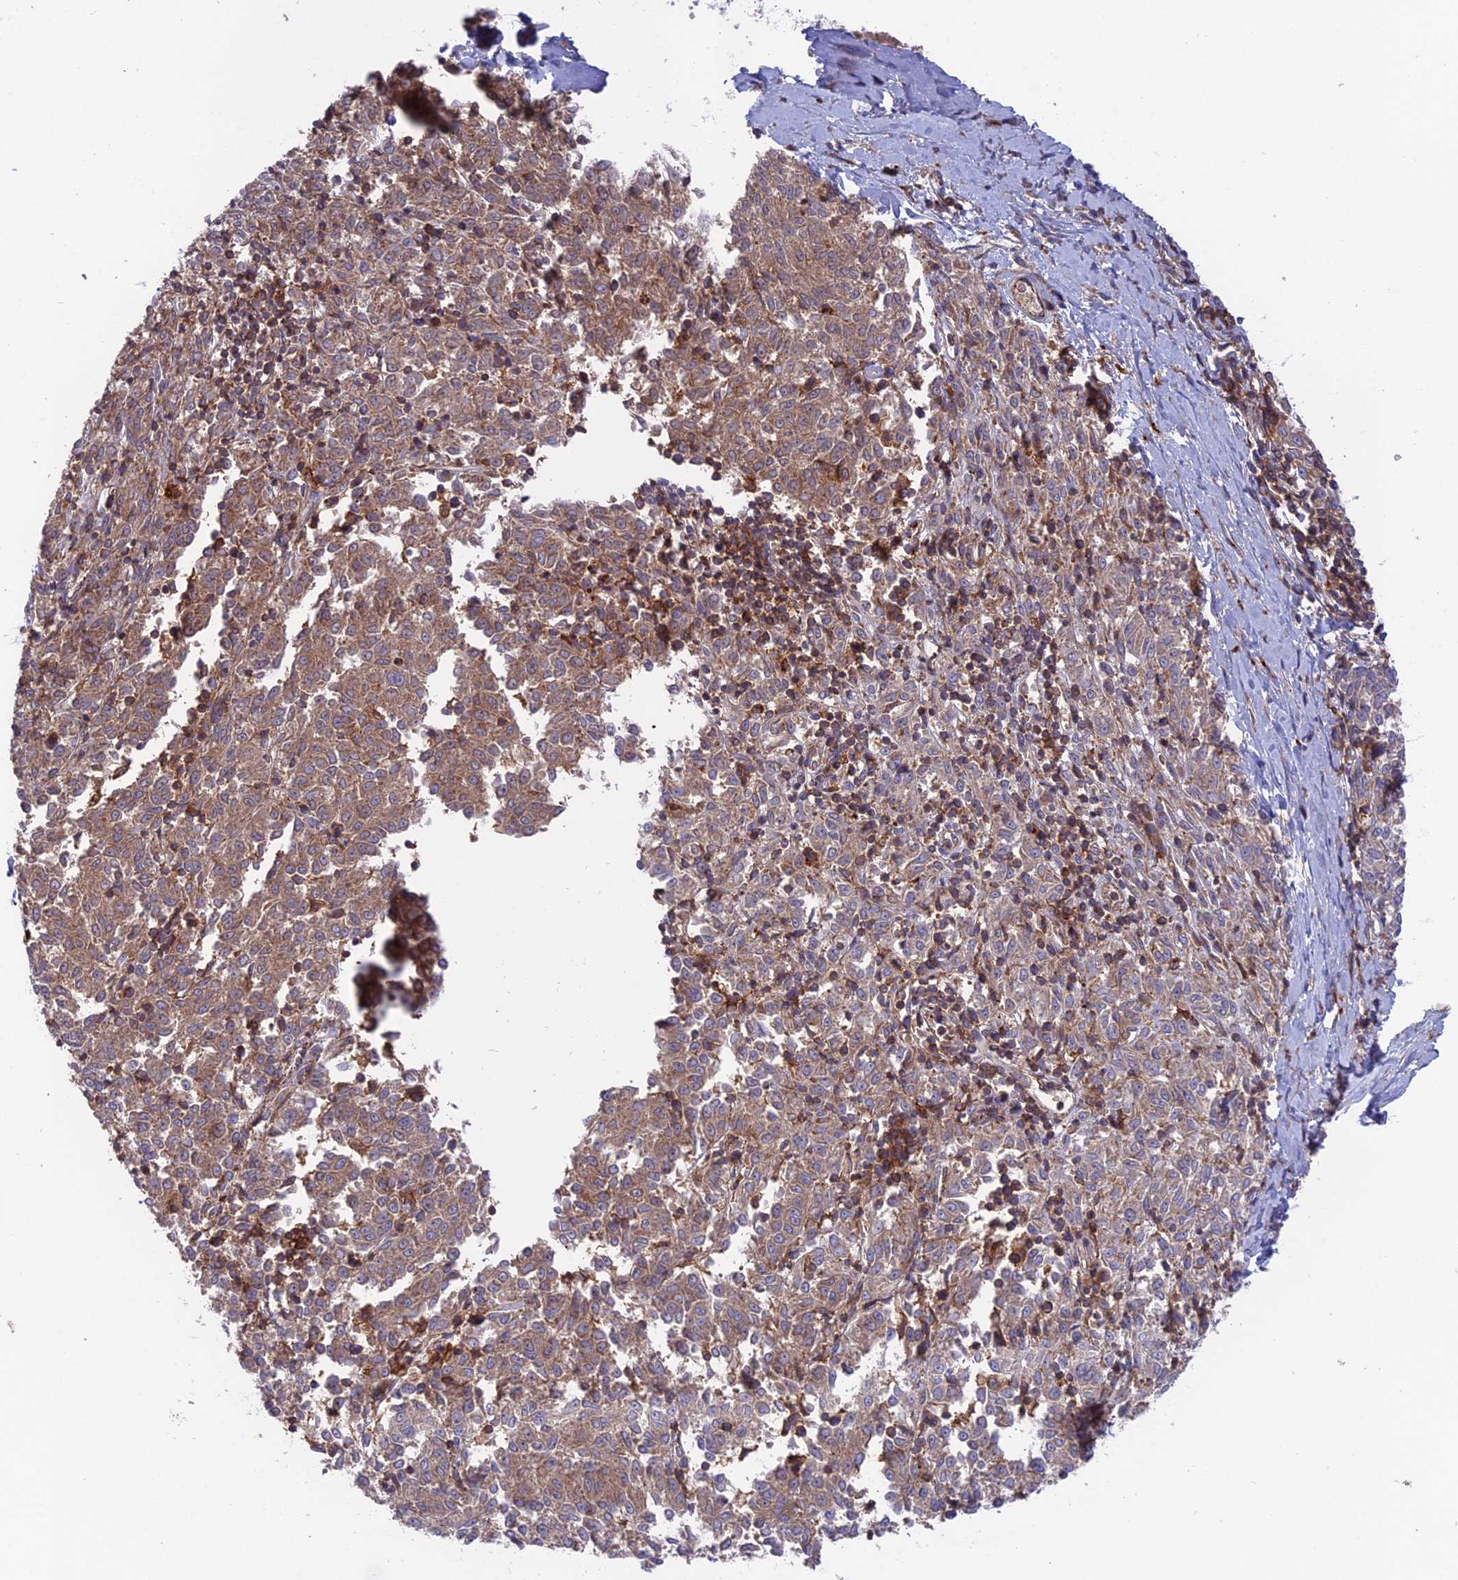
{"staining": {"intensity": "moderate", "quantity": ">75%", "location": "cytoplasmic/membranous"}, "tissue": "melanoma", "cell_type": "Tumor cells", "image_type": "cancer", "snomed": [{"axis": "morphology", "description": "Malignant melanoma, NOS"}, {"axis": "topography", "description": "Skin"}], "caption": "A brown stain shows moderate cytoplasmic/membranous staining of a protein in human melanoma tumor cells.", "gene": "CPNE7", "patient": {"sex": "female", "age": 72}}